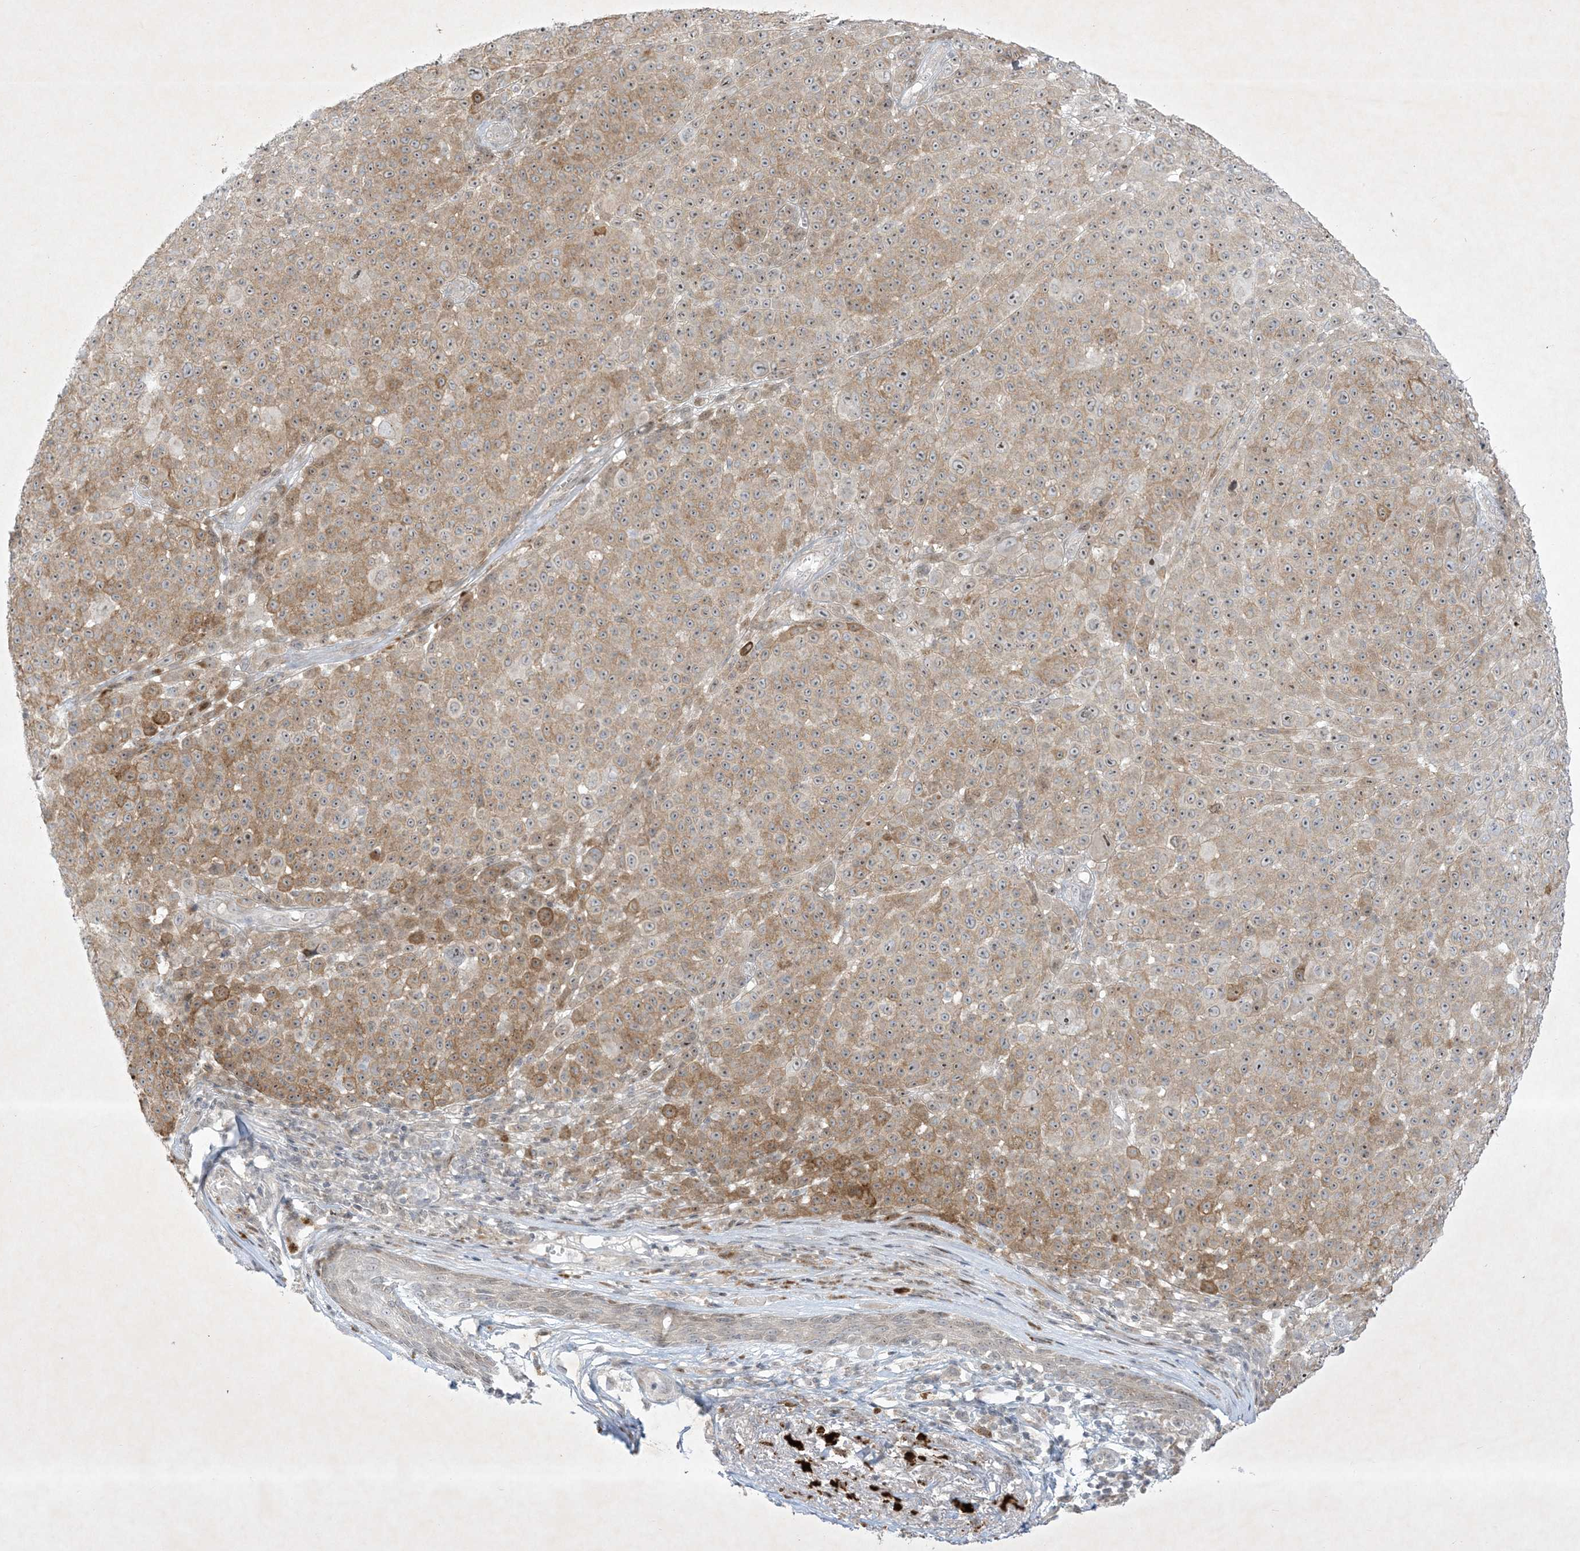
{"staining": {"intensity": "moderate", "quantity": "25%-75%", "location": "cytoplasmic/membranous,nuclear"}, "tissue": "melanoma", "cell_type": "Tumor cells", "image_type": "cancer", "snomed": [{"axis": "morphology", "description": "Malignant melanoma, NOS"}, {"axis": "topography", "description": "Skin"}], "caption": "There is medium levels of moderate cytoplasmic/membranous and nuclear expression in tumor cells of melanoma, as demonstrated by immunohistochemical staining (brown color).", "gene": "SOGA3", "patient": {"sex": "female", "age": 94}}